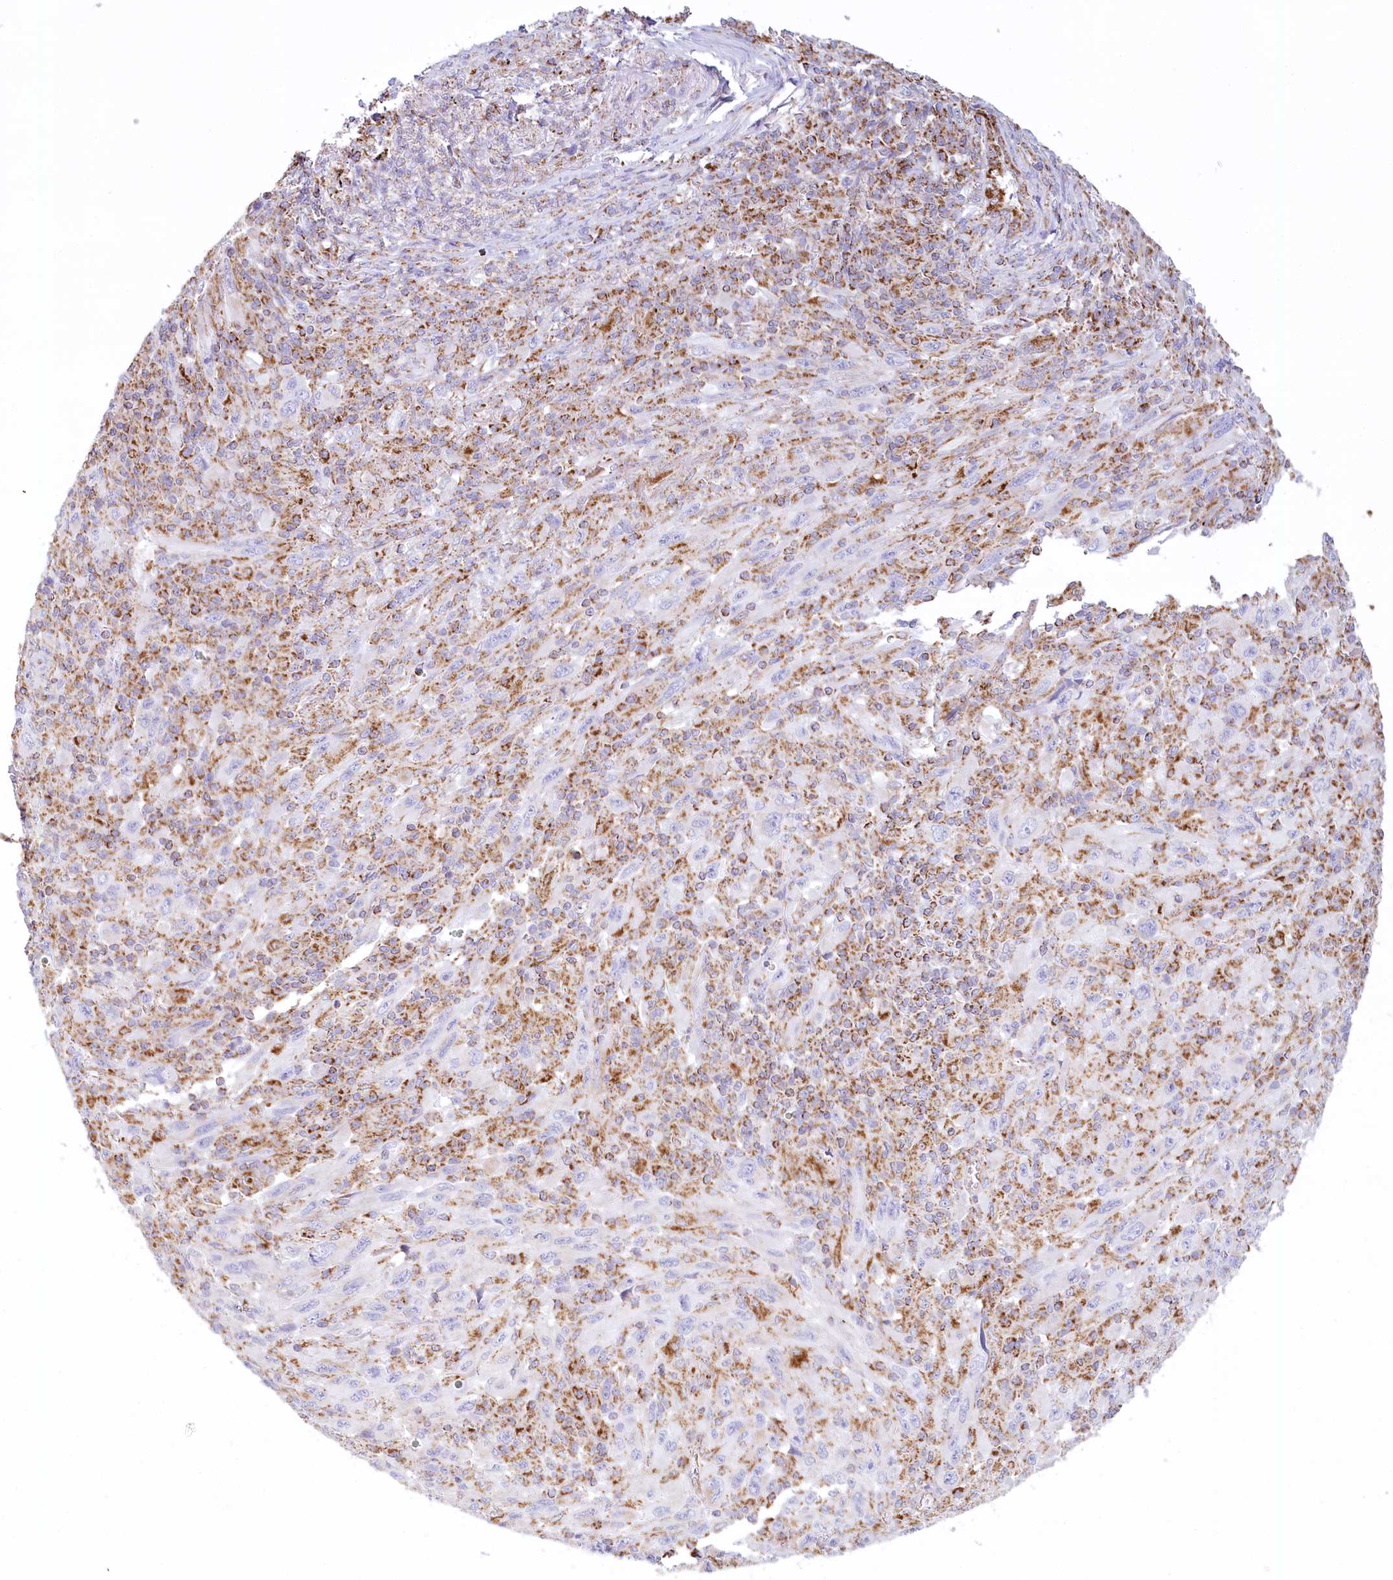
{"staining": {"intensity": "strong", "quantity": "25%-75%", "location": "cytoplasmic/membranous"}, "tissue": "melanoma", "cell_type": "Tumor cells", "image_type": "cancer", "snomed": [{"axis": "morphology", "description": "Malignant melanoma, Metastatic site"}, {"axis": "topography", "description": "Skin"}], "caption": "Protein expression by IHC shows strong cytoplasmic/membranous positivity in approximately 25%-75% of tumor cells in malignant melanoma (metastatic site).", "gene": "LSS", "patient": {"sex": "female", "age": 56}}